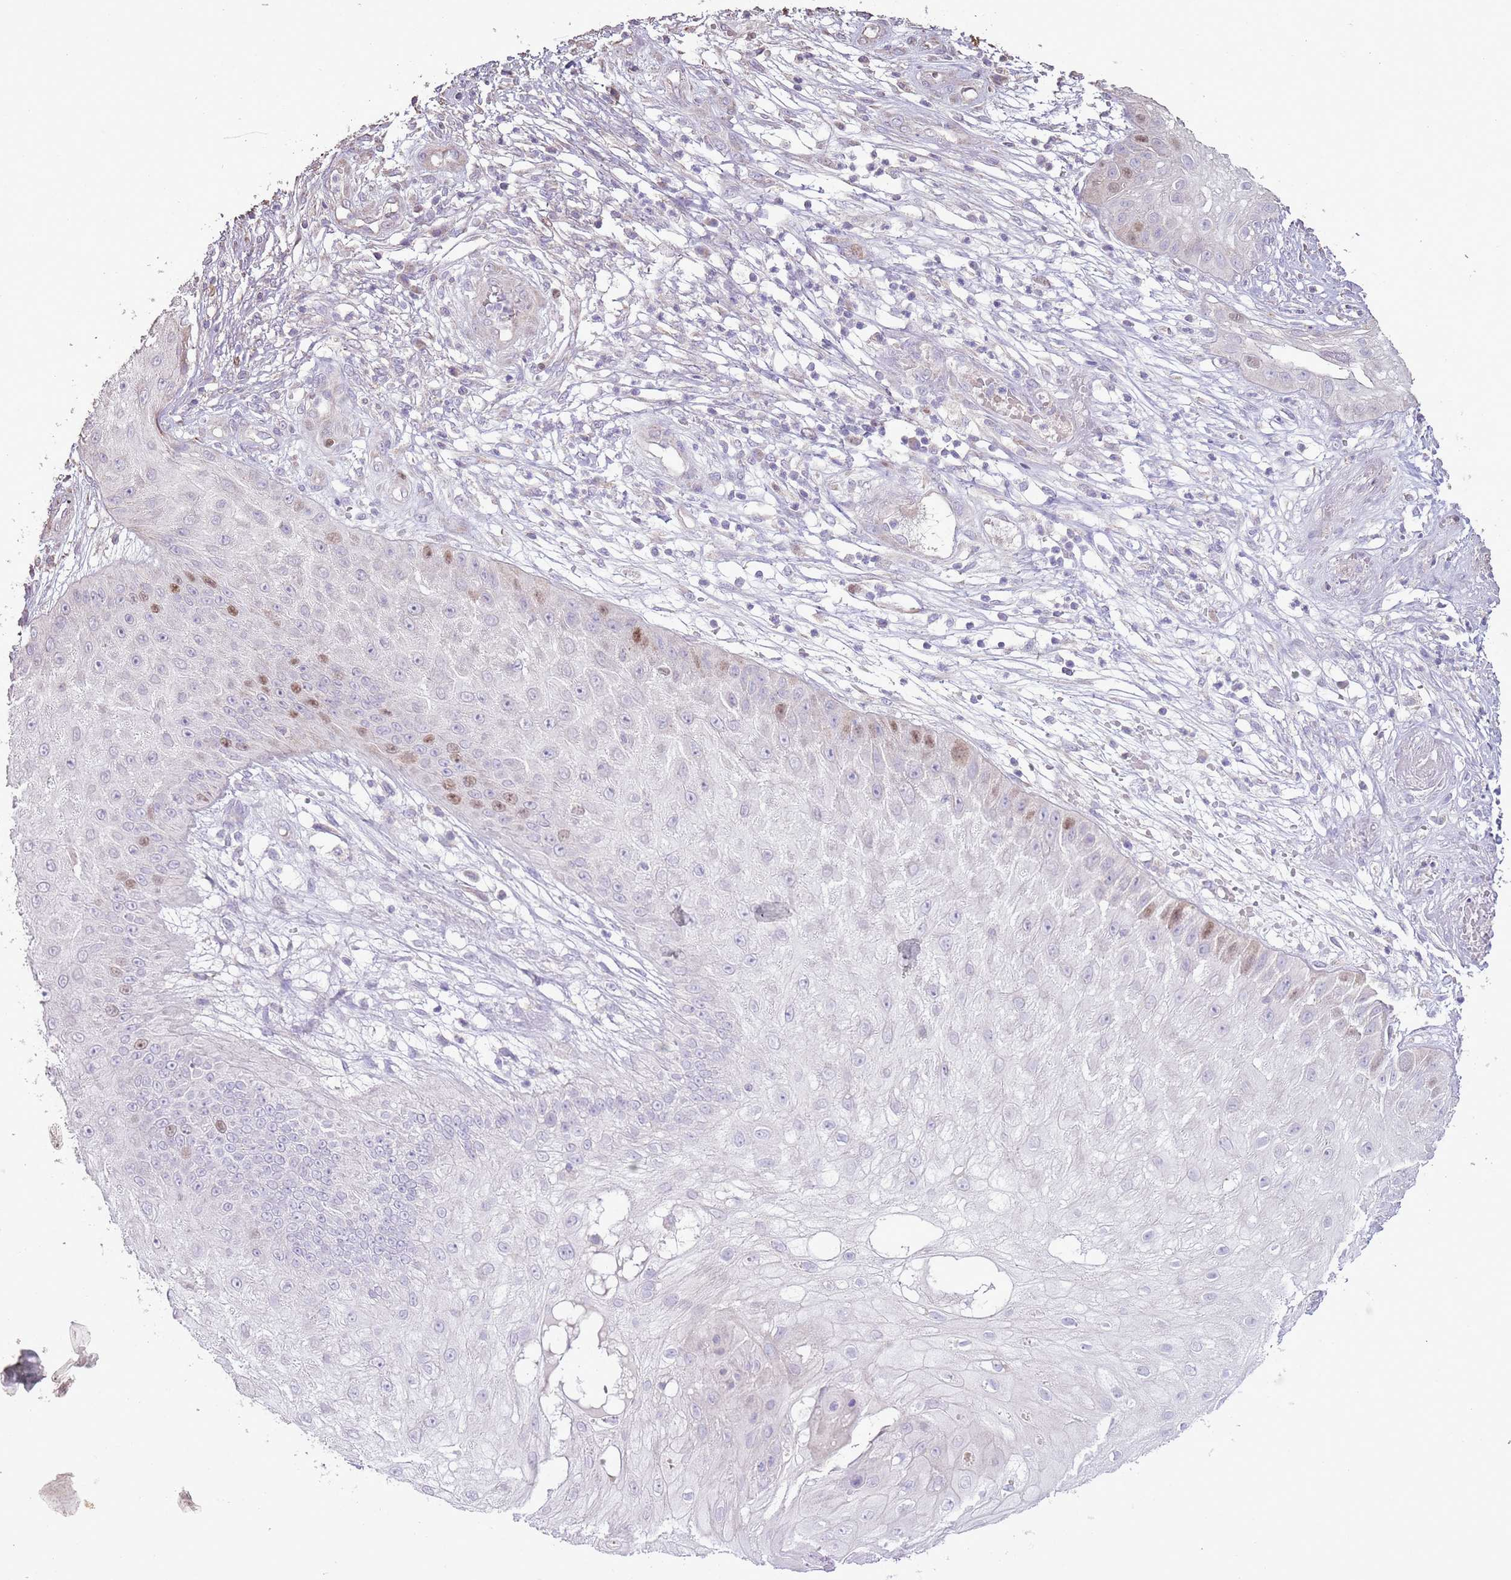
{"staining": {"intensity": "moderate", "quantity": "<25%", "location": "nuclear"}, "tissue": "skin cancer", "cell_type": "Tumor cells", "image_type": "cancer", "snomed": [{"axis": "morphology", "description": "Squamous cell carcinoma, NOS"}, {"axis": "topography", "description": "Skin"}], "caption": "IHC staining of squamous cell carcinoma (skin), which exhibits low levels of moderate nuclear positivity in about <25% of tumor cells indicating moderate nuclear protein expression. The staining was performed using DAB (brown) for protein detection and nuclei were counterstained in hematoxylin (blue).", "gene": "GMNN", "patient": {"sex": "male", "age": 70}}